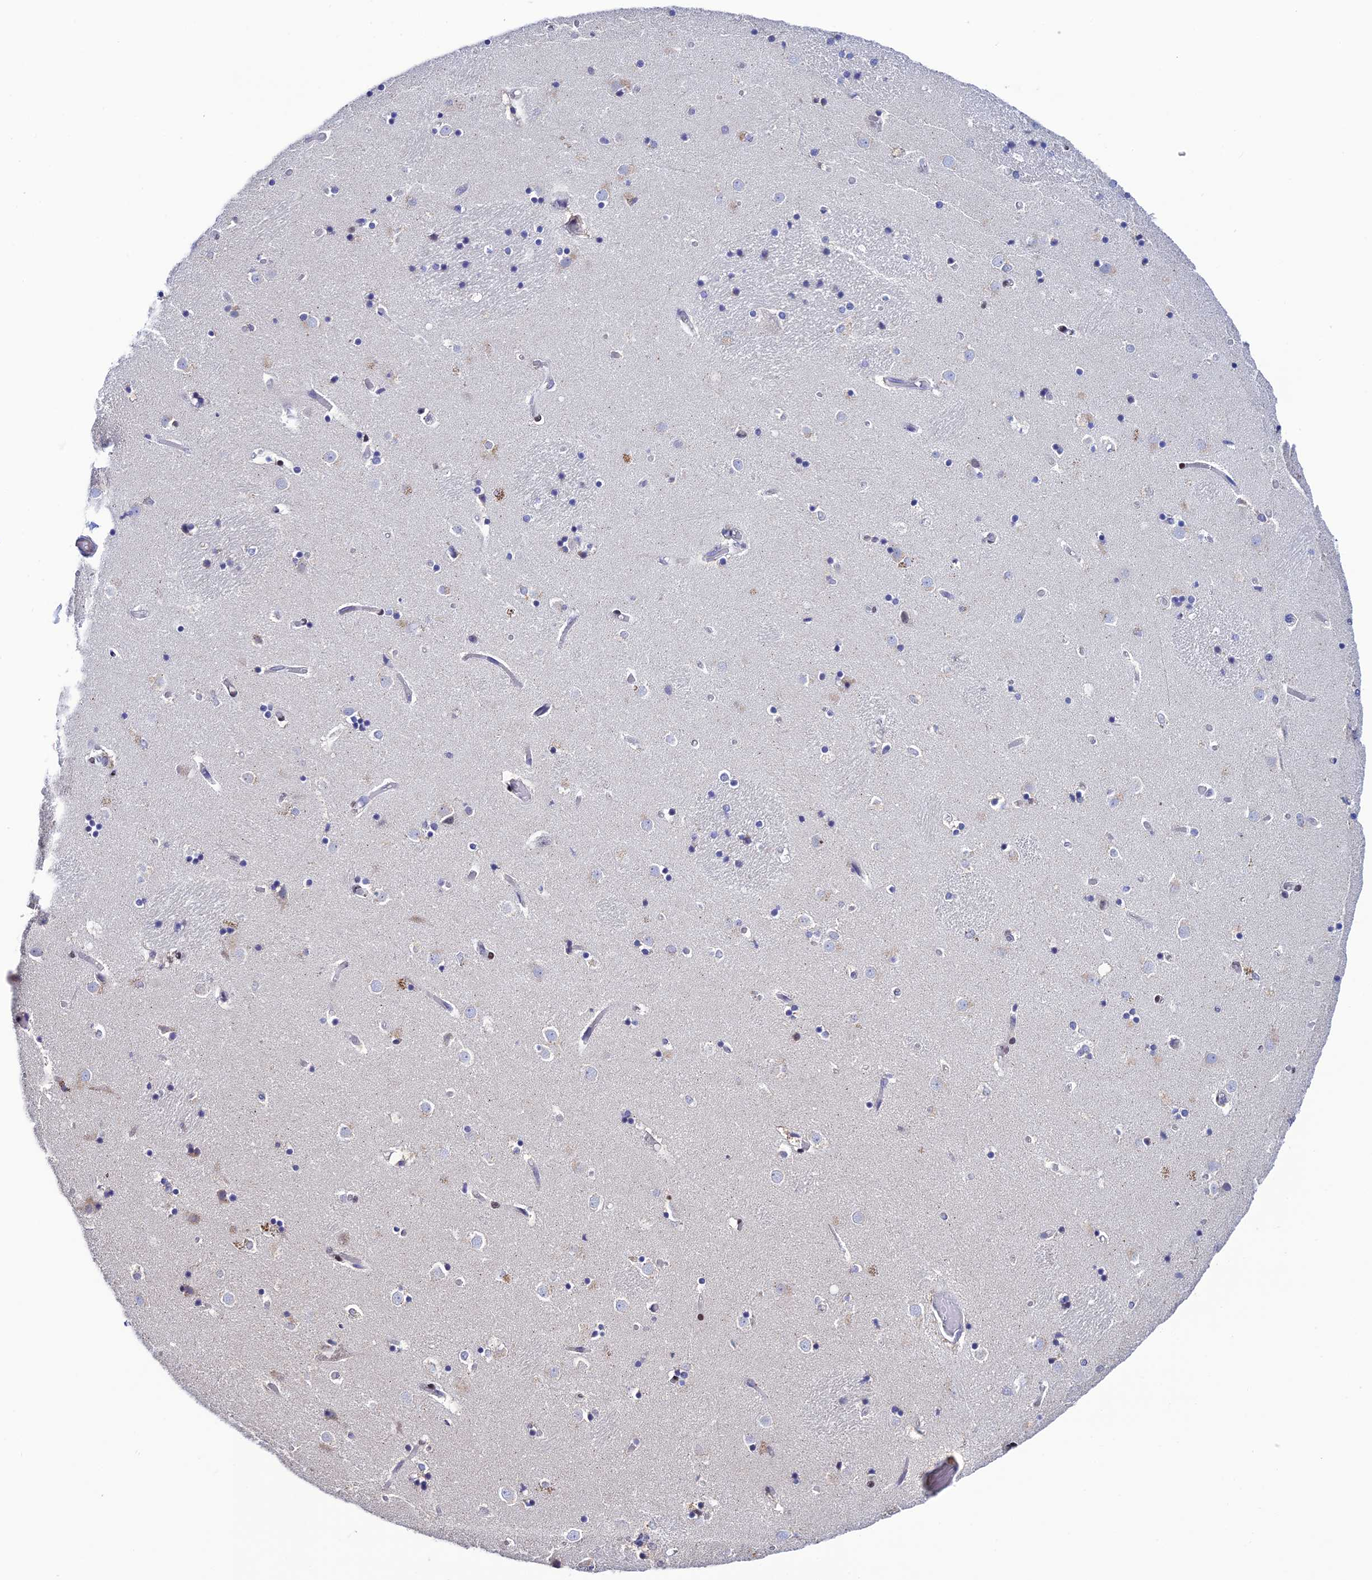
{"staining": {"intensity": "negative", "quantity": "none", "location": "none"}, "tissue": "caudate", "cell_type": "Glial cells", "image_type": "normal", "snomed": [{"axis": "morphology", "description": "Normal tissue, NOS"}, {"axis": "topography", "description": "Lateral ventricle wall"}], "caption": "Immunohistochemical staining of unremarkable human caudate exhibits no significant staining in glial cells. (Immunohistochemistry, brightfield microscopy, high magnification).", "gene": "HIC1", "patient": {"sex": "female", "age": 52}}